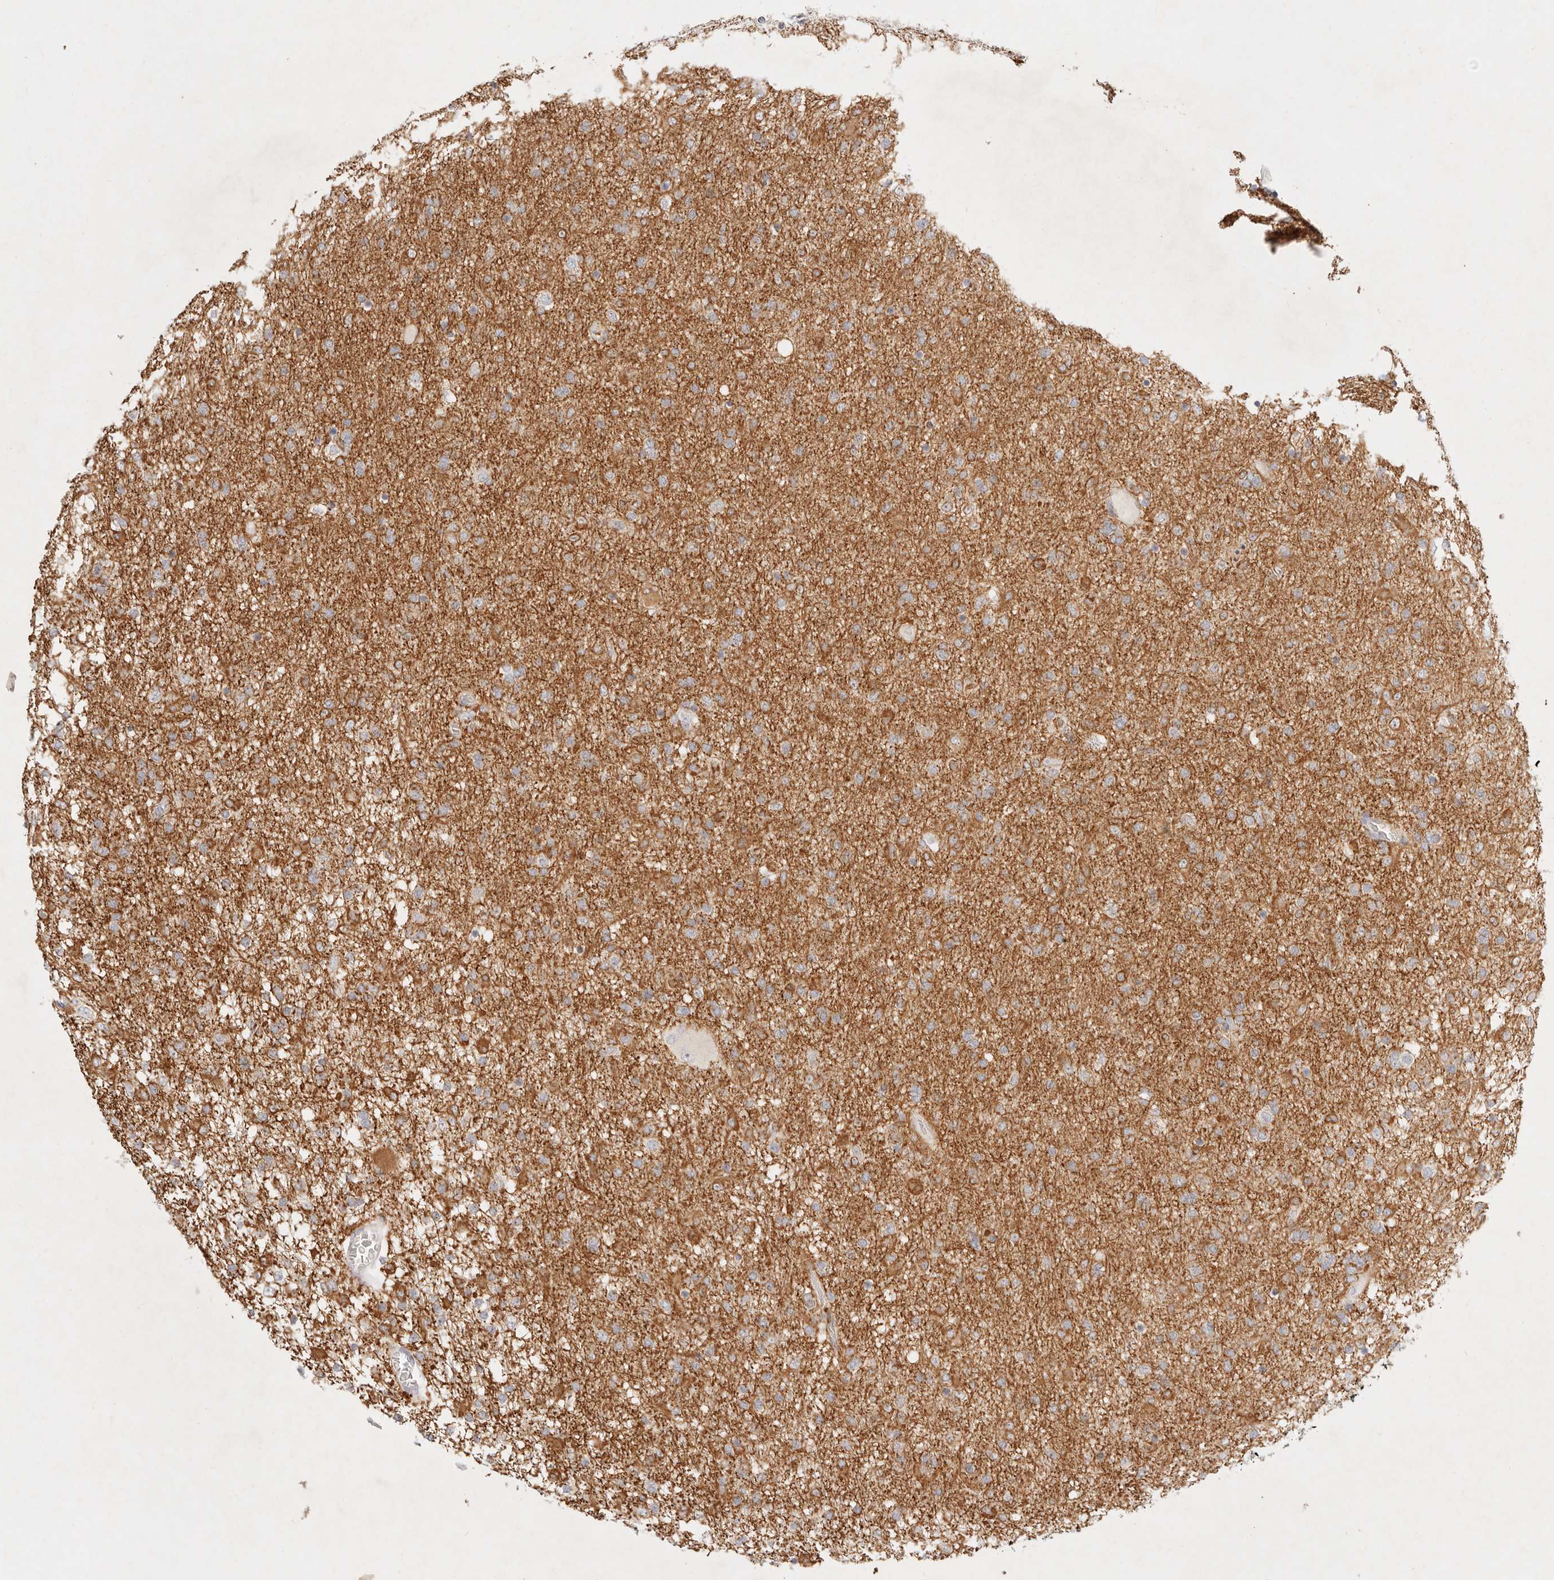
{"staining": {"intensity": "moderate", "quantity": "25%-75%", "location": "cytoplasmic/membranous"}, "tissue": "glioma", "cell_type": "Tumor cells", "image_type": "cancer", "snomed": [{"axis": "morphology", "description": "Glioma, malignant, Low grade"}, {"axis": "topography", "description": "Brain"}], "caption": "Glioma stained for a protein exhibits moderate cytoplasmic/membranous positivity in tumor cells.", "gene": "GPR84", "patient": {"sex": "male", "age": 65}}